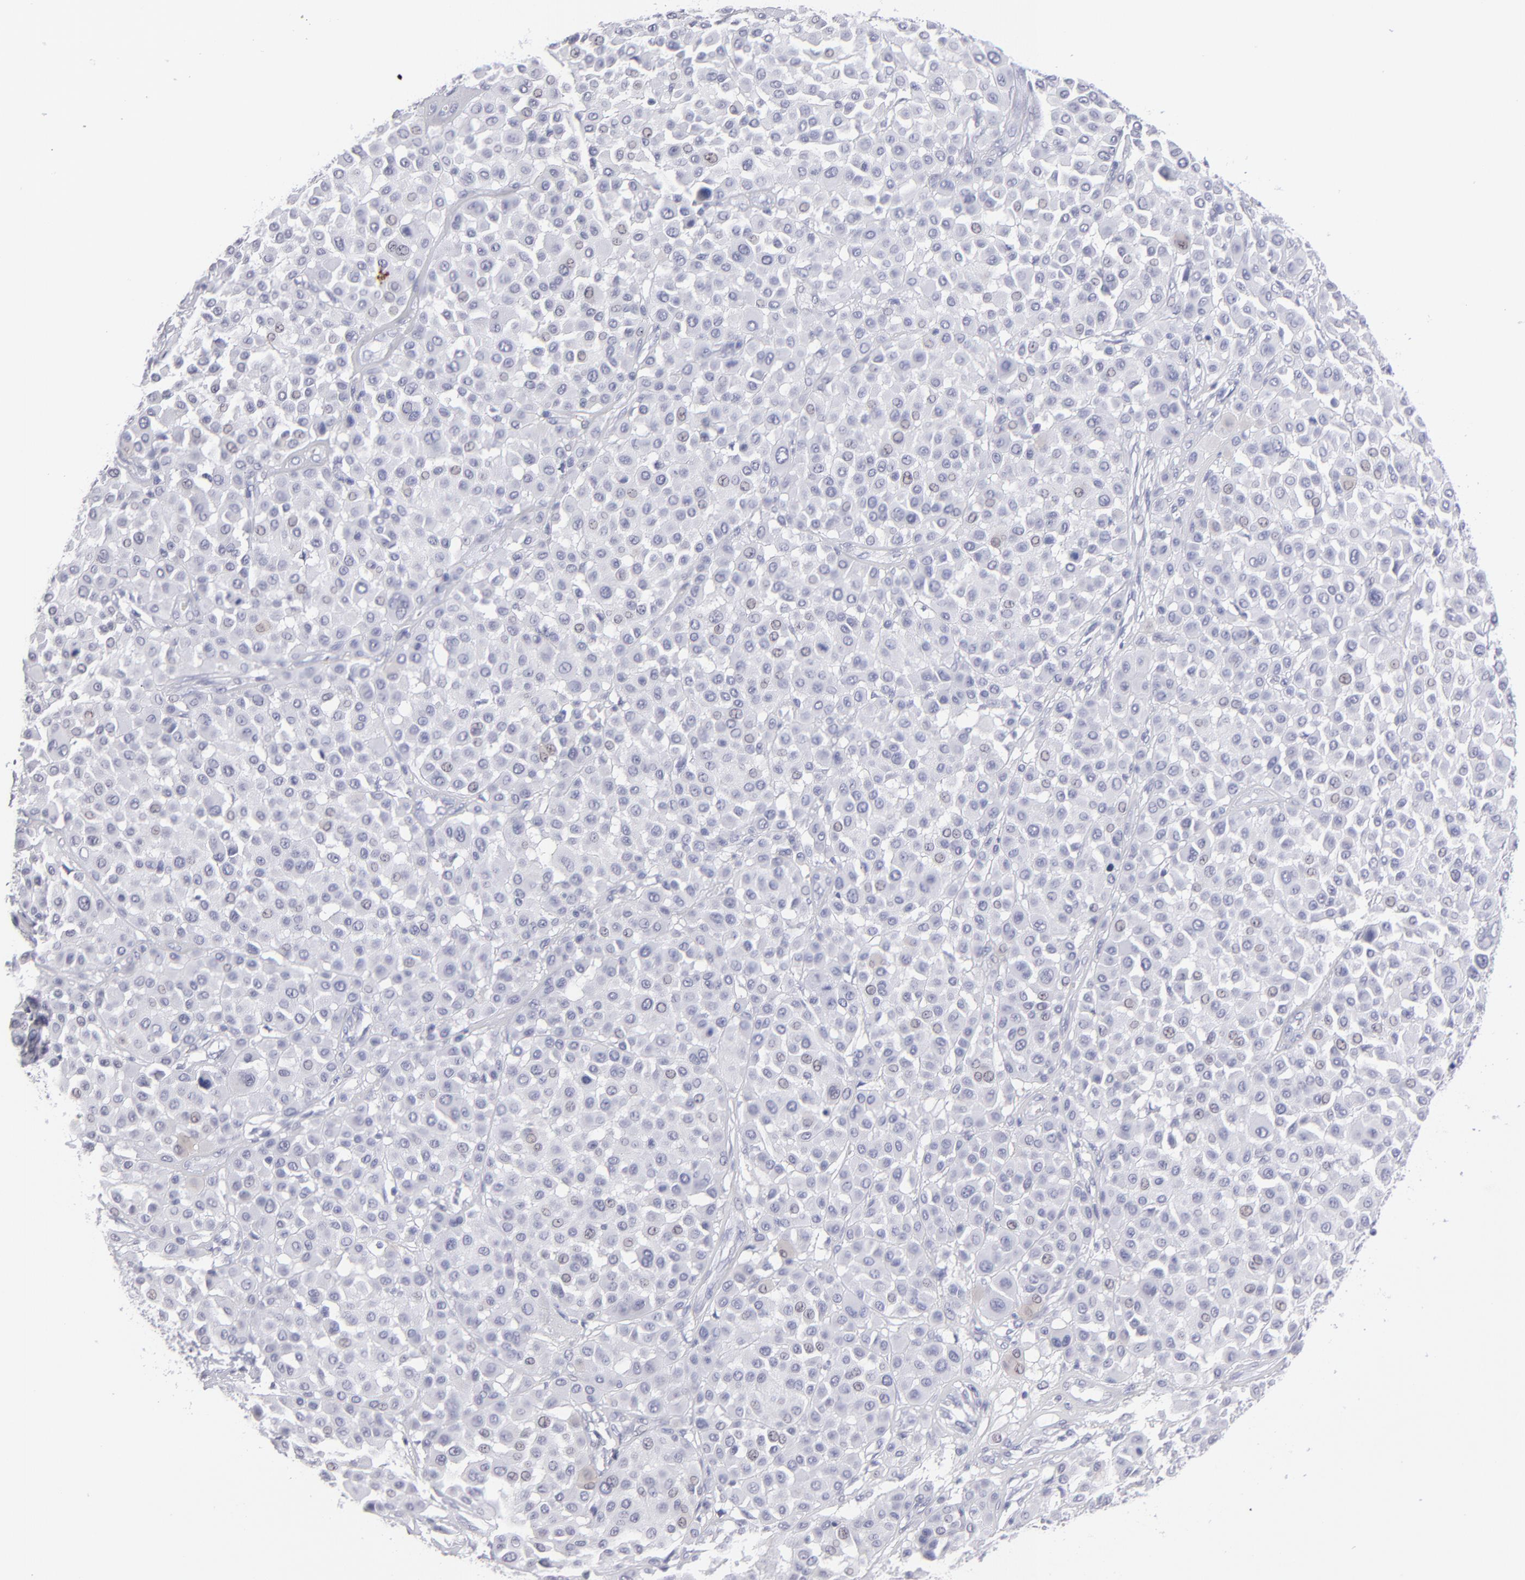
{"staining": {"intensity": "negative", "quantity": "none", "location": "none"}, "tissue": "melanoma", "cell_type": "Tumor cells", "image_type": "cancer", "snomed": [{"axis": "morphology", "description": "Malignant melanoma, Metastatic site"}, {"axis": "topography", "description": "Soft tissue"}], "caption": "IHC of melanoma shows no expression in tumor cells. Brightfield microscopy of immunohistochemistry (IHC) stained with DAB (3,3'-diaminobenzidine) (brown) and hematoxylin (blue), captured at high magnification.", "gene": "ALDOB", "patient": {"sex": "male", "age": 41}}